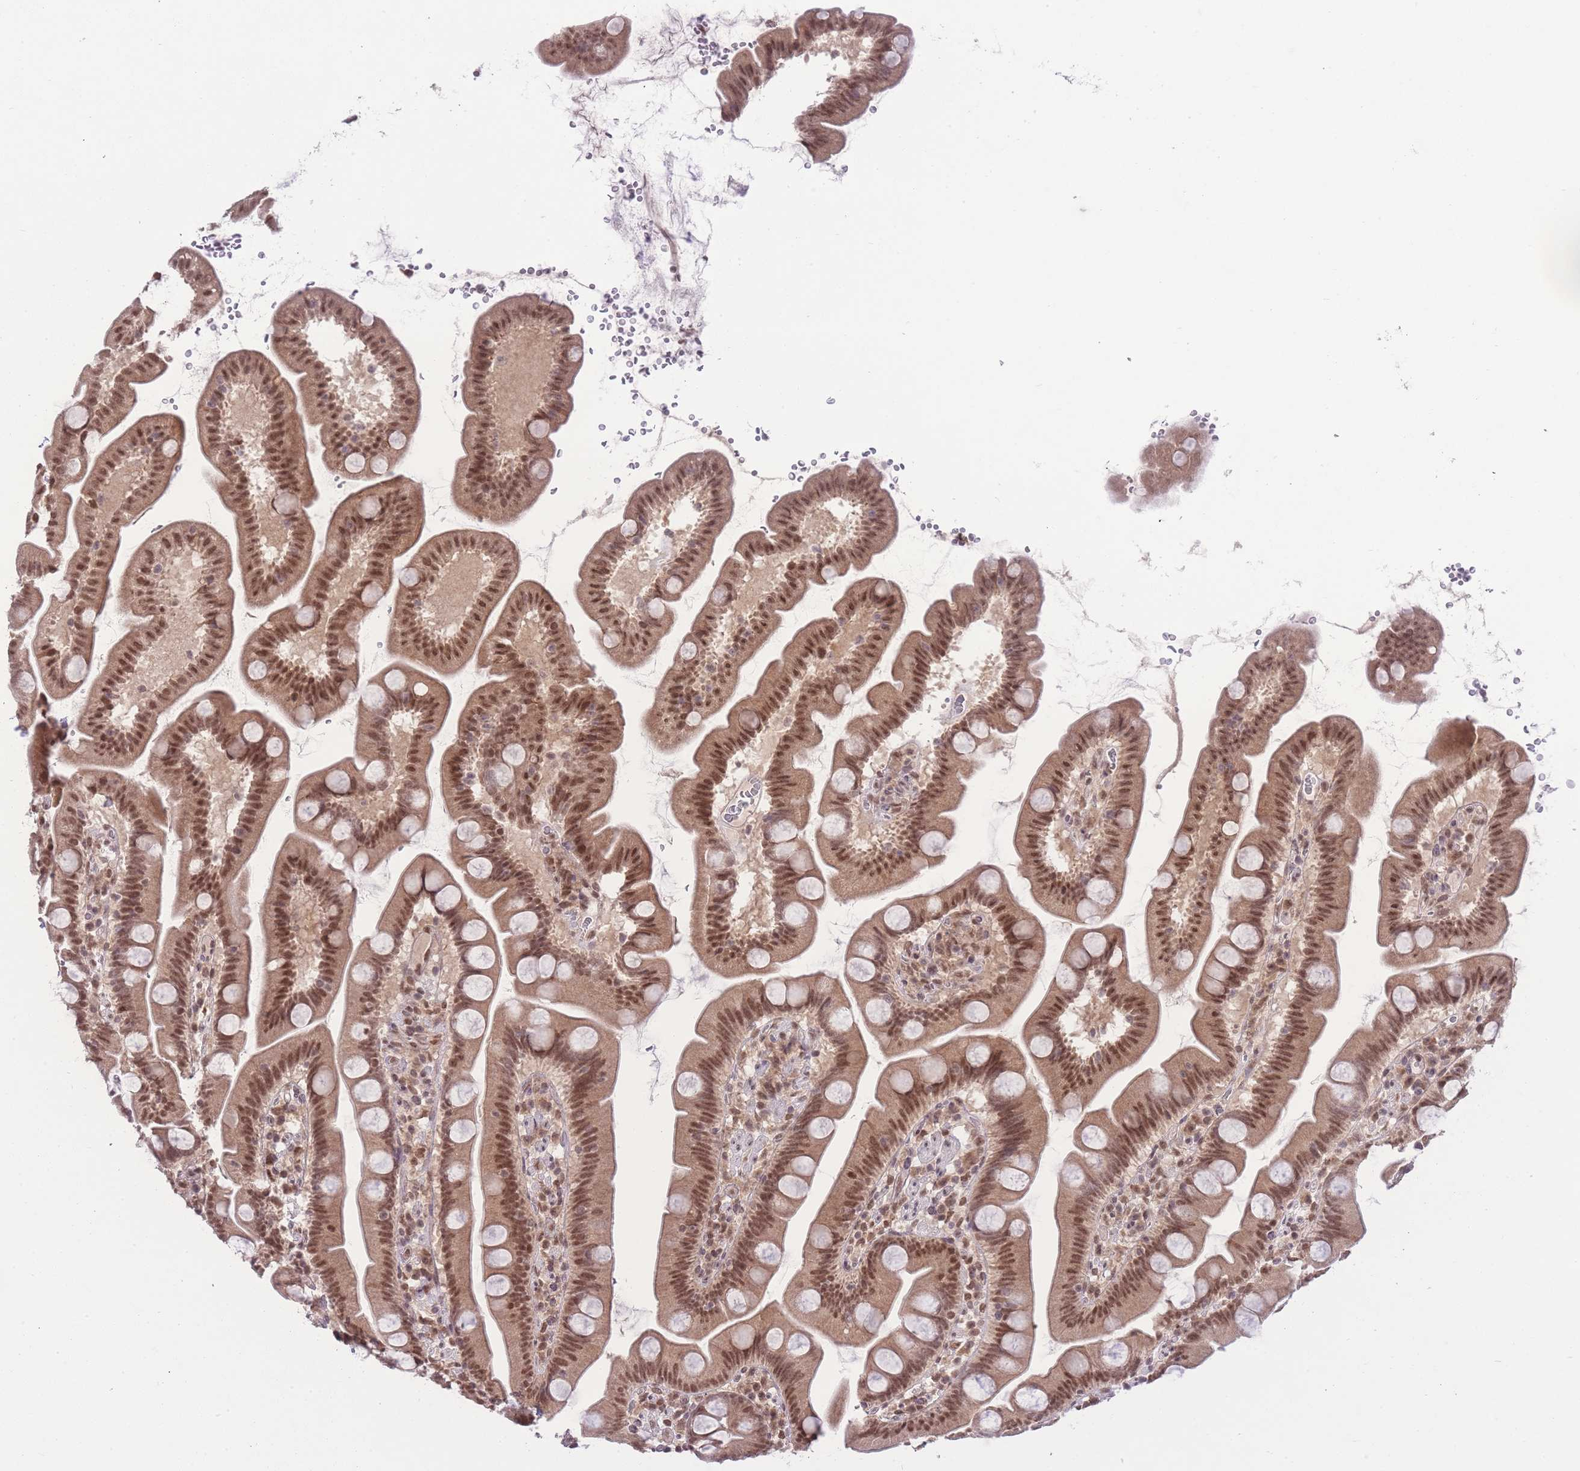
{"staining": {"intensity": "moderate", "quantity": ">75%", "location": "cytoplasmic/membranous,nuclear"}, "tissue": "small intestine", "cell_type": "Glandular cells", "image_type": "normal", "snomed": [{"axis": "morphology", "description": "Normal tissue, NOS"}, {"axis": "topography", "description": "Small intestine"}], "caption": "Immunohistochemistry (IHC) of benign human small intestine reveals medium levels of moderate cytoplasmic/membranous,nuclear expression in about >75% of glandular cells. Nuclei are stained in blue.", "gene": "TMED3", "patient": {"sex": "female", "age": 68}}